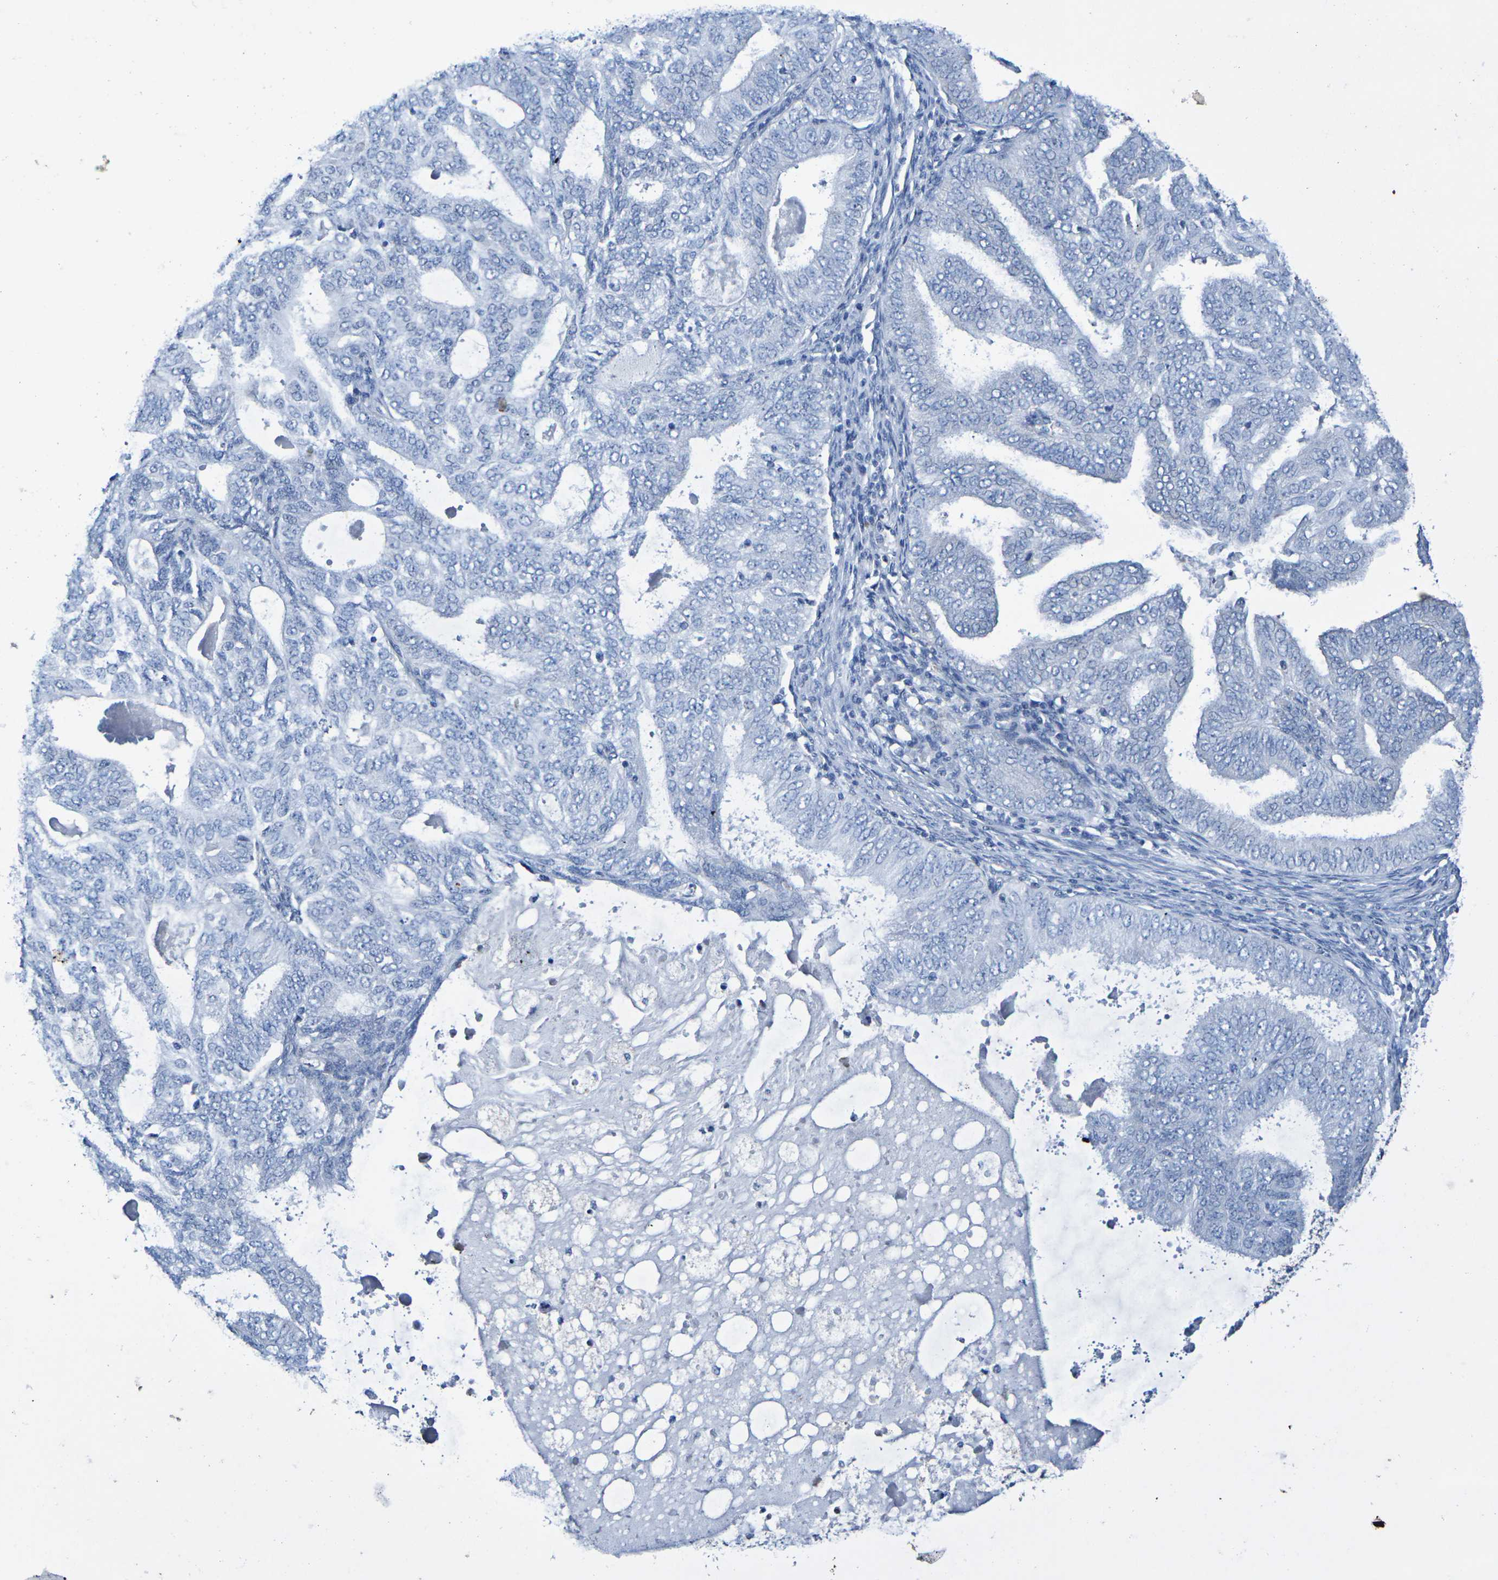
{"staining": {"intensity": "negative", "quantity": "none", "location": "none"}, "tissue": "endometrial cancer", "cell_type": "Tumor cells", "image_type": "cancer", "snomed": [{"axis": "morphology", "description": "Adenocarcinoma, NOS"}, {"axis": "topography", "description": "Endometrium"}], "caption": "This is a histopathology image of immunohistochemistry (IHC) staining of endometrial adenocarcinoma, which shows no staining in tumor cells.", "gene": "CHRNB1", "patient": {"sex": "female", "age": 58}}